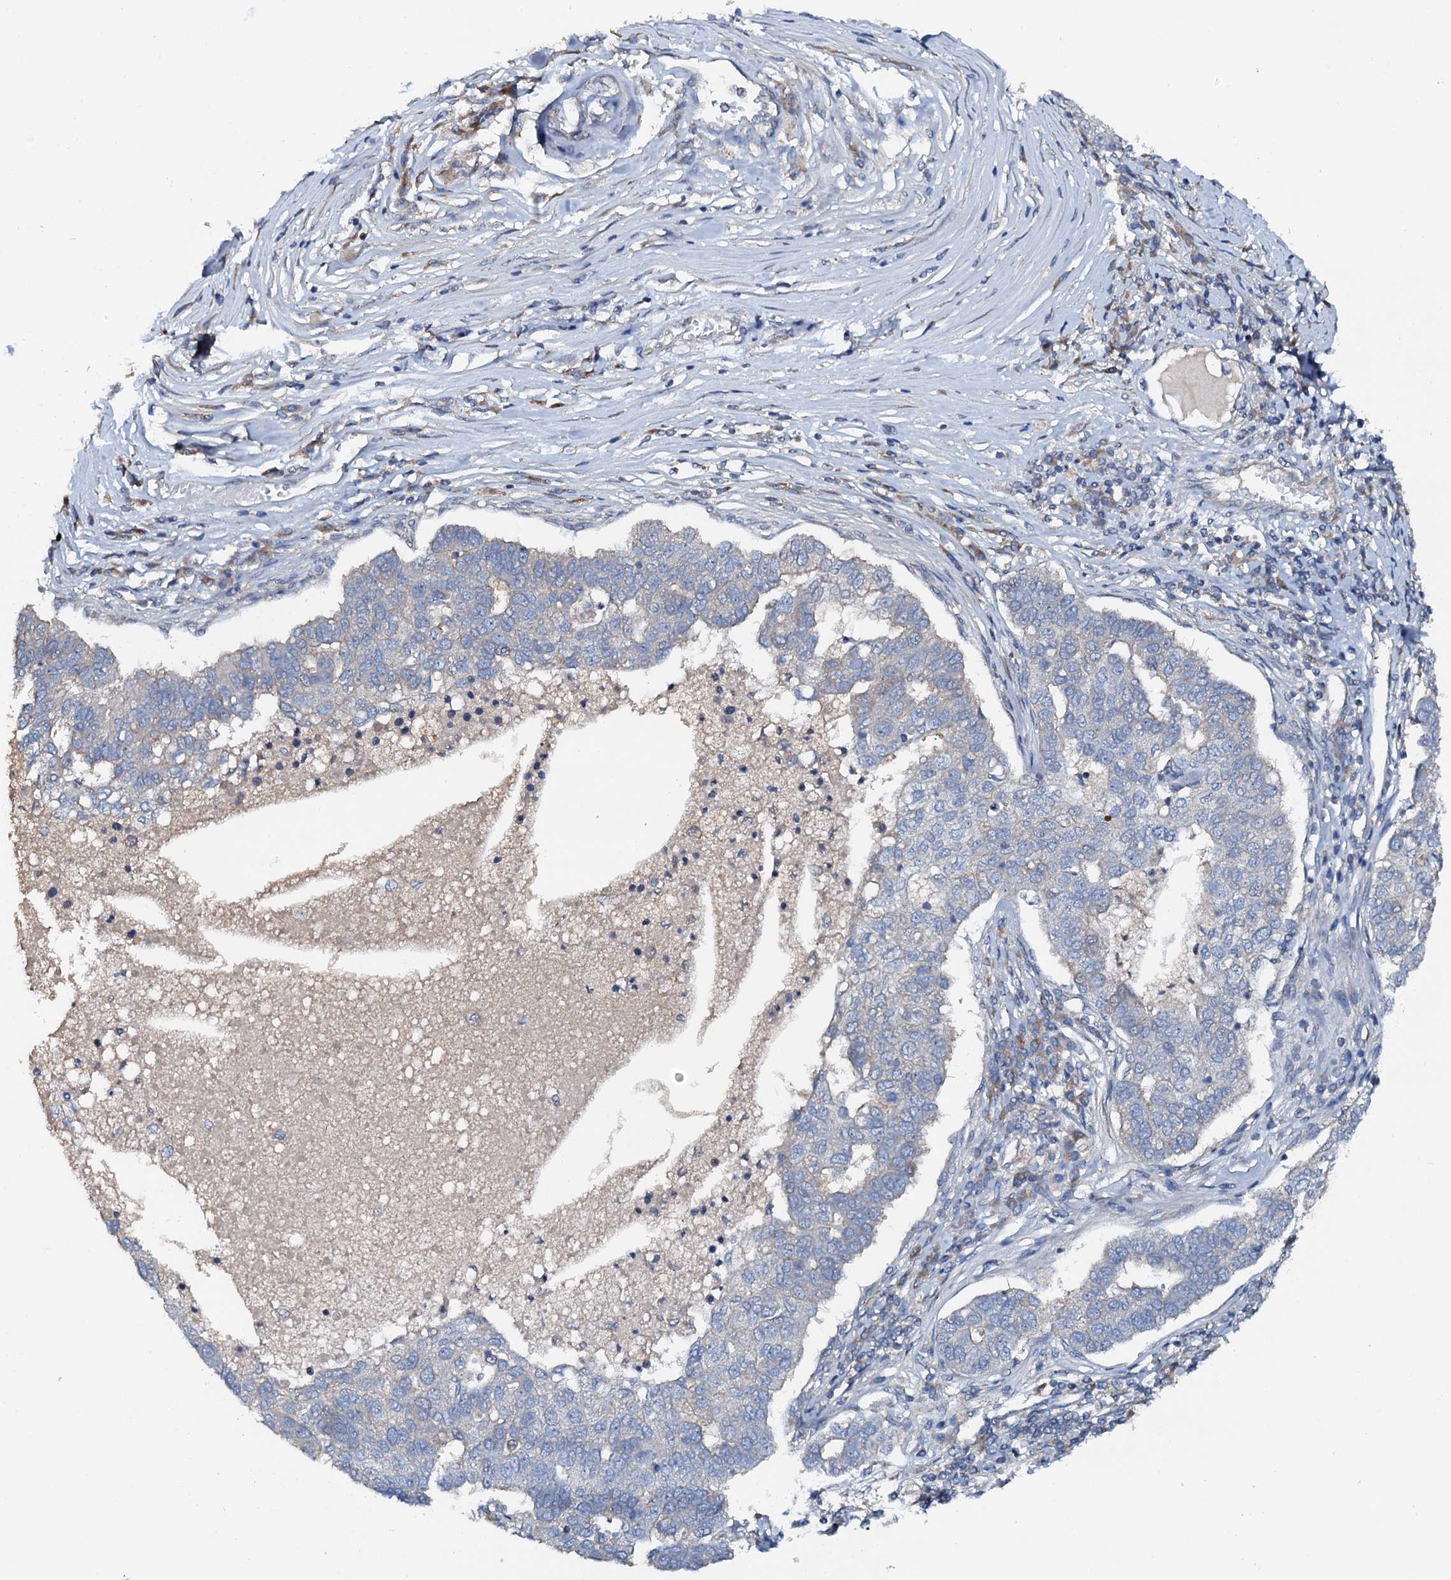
{"staining": {"intensity": "negative", "quantity": "none", "location": "none"}, "tissue": "pancreatic cancer", "cell_type": "Tumor cells", "image_type": "cancer", "snomed": [{"axis": "morphology", "description": "Adenocarcinoma, NOS"}, {"axis": "topography", "description": "Pancreas"}], "caption": "Tumor cells are negative for protein expression in human pancreatic cancer (adenocarcinoma). (DAB immunohistochemistry with hematoxylin counter stain).", "gene": "FLYWCH1", "patient": {"sex": "female", "age": 61}}